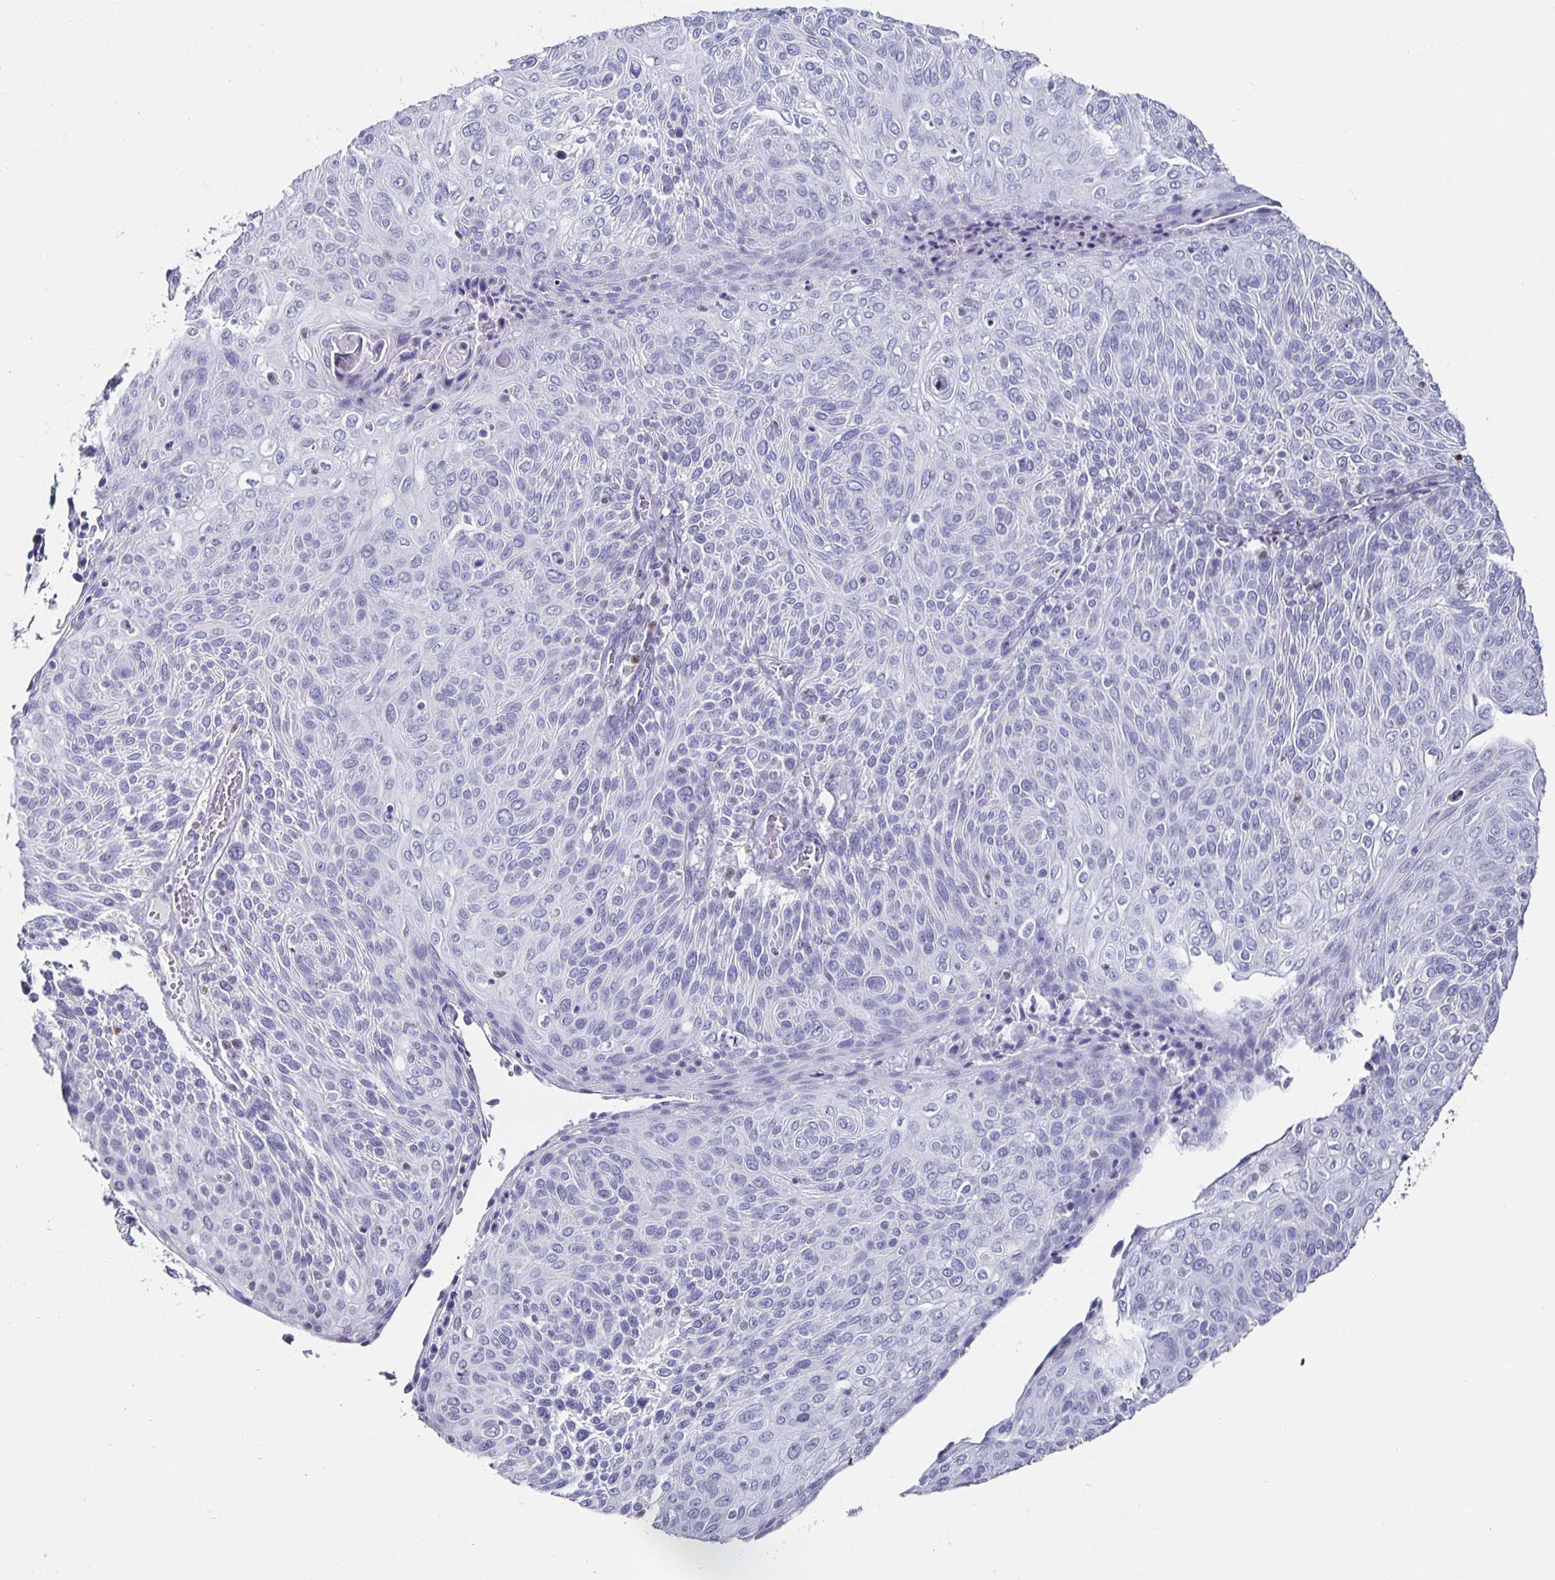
{"staining": {"intensity": "negative", "quantity": "none", "location": "none"}, "tissue": "cervical cancer", "cell_type": "Tumor cells", "image_type": "cancer", "snomed": [{"axis": "morphology", "description": "Squamous cell carcinoma, NOS"}, {"axis": "topography", "description": "Cervix"}], "caption": "Tumor cells are negative for protein expression in human cervical squamous cell carcinoma.", "gene": "RUNX2", "patient": {"sex": "female", "age": 31}}